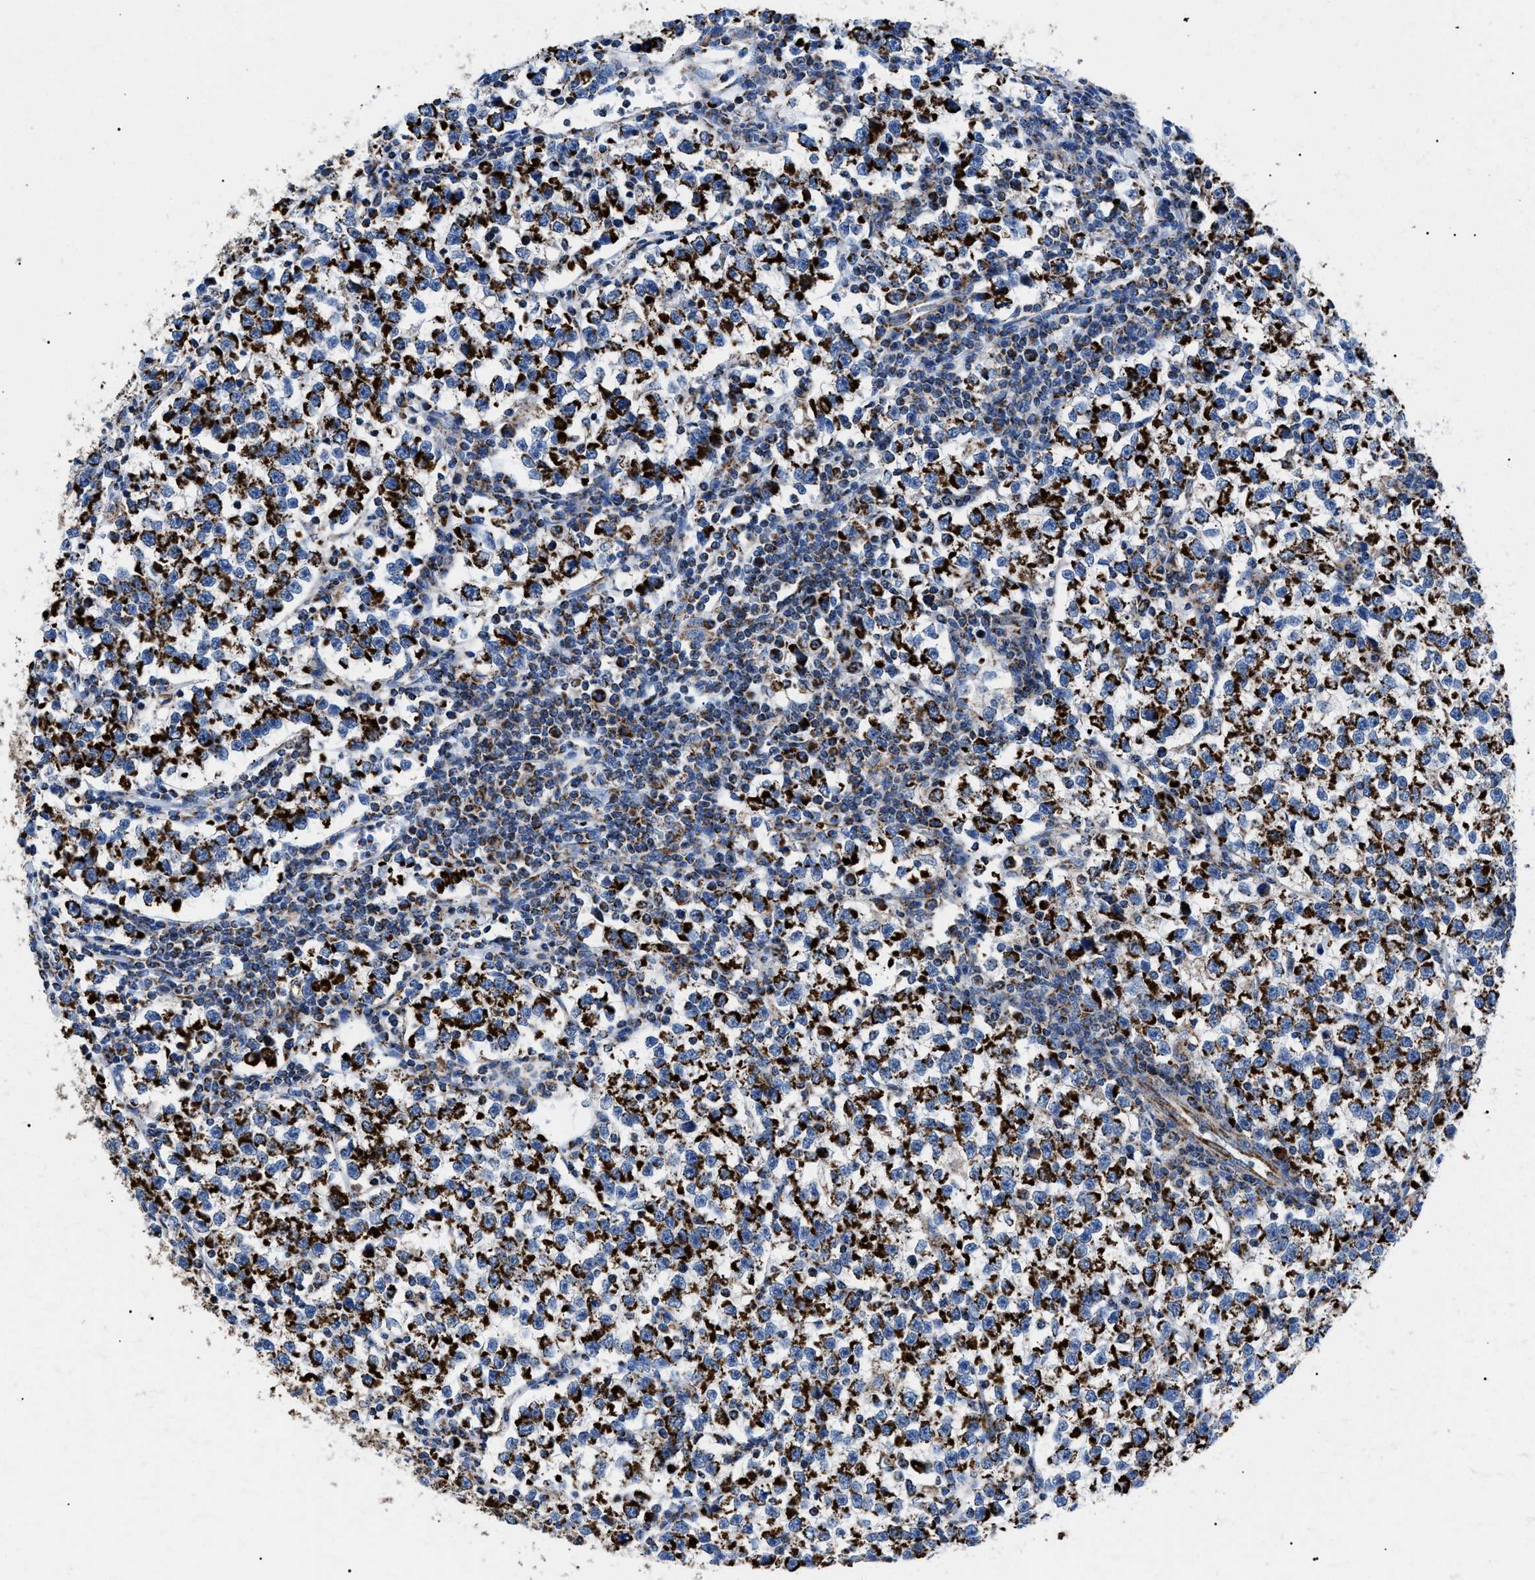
{"staining": {"intensity": "strong", "quantity": "25%-75%", "location": "cytoplasmic/membranous"}, "tissue": "testis cancer", "cell_type": "Tumor cells", "image_type": "cancer", "snomed": [{"axis": "morphology", "description": "Normal tissue, NOS"}, {"axis": "morphology", "description": "Seminoma, NOS"}, {"axis": "topography", "description": "Testis"}], "caption": "The histopathology image demonstrates staining of seminoma (testis), revealing strong cytoplasmic/membranous protein positivity (brown color) within tumor cells.", "gene": "PHB2", "patient": {"sex": "male", "age": 43}}